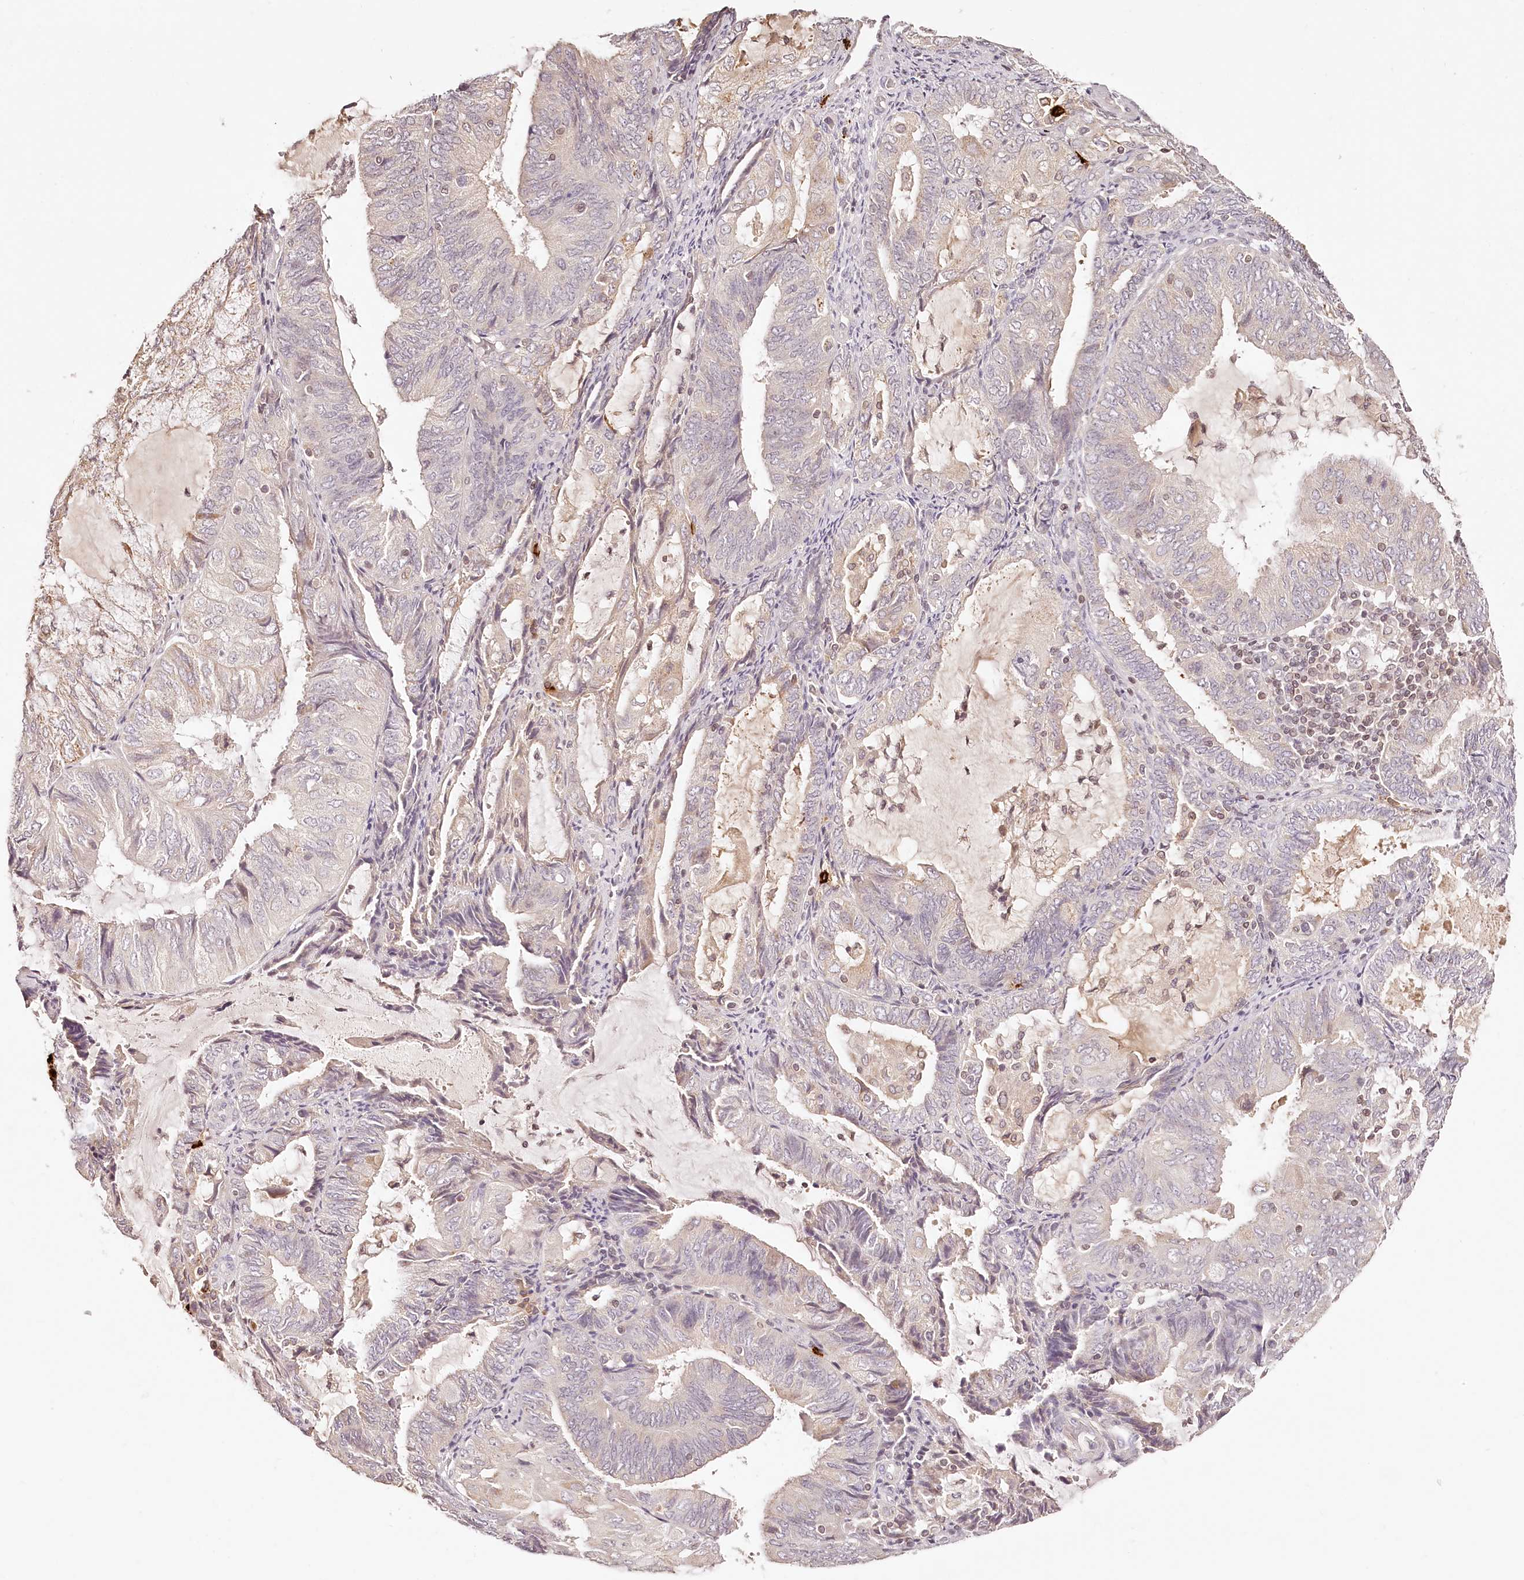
{"staining": {"intensity": "weak", "quantity": "<25%", "location": "cytoplasmic/membranous"}, "tissue": "endometrial cancer", "cell_type": "Tumor cells", "image_type": "cancer", "snomed": [{"axis": "morphology", "description": "Adenocarcinoma, NOS"}, {"axis": "topography", "description": "Endometrium"}], "caption": "This histopathology image is of endometrial adenocarcinoma stained with immunohistochemistry to label a protein in brown with the nuclei are counter-stained blue. There is no positivity in tumor cells.", "gene": "SYNGR1", "patient": {"sex": "female", "age": 81}}